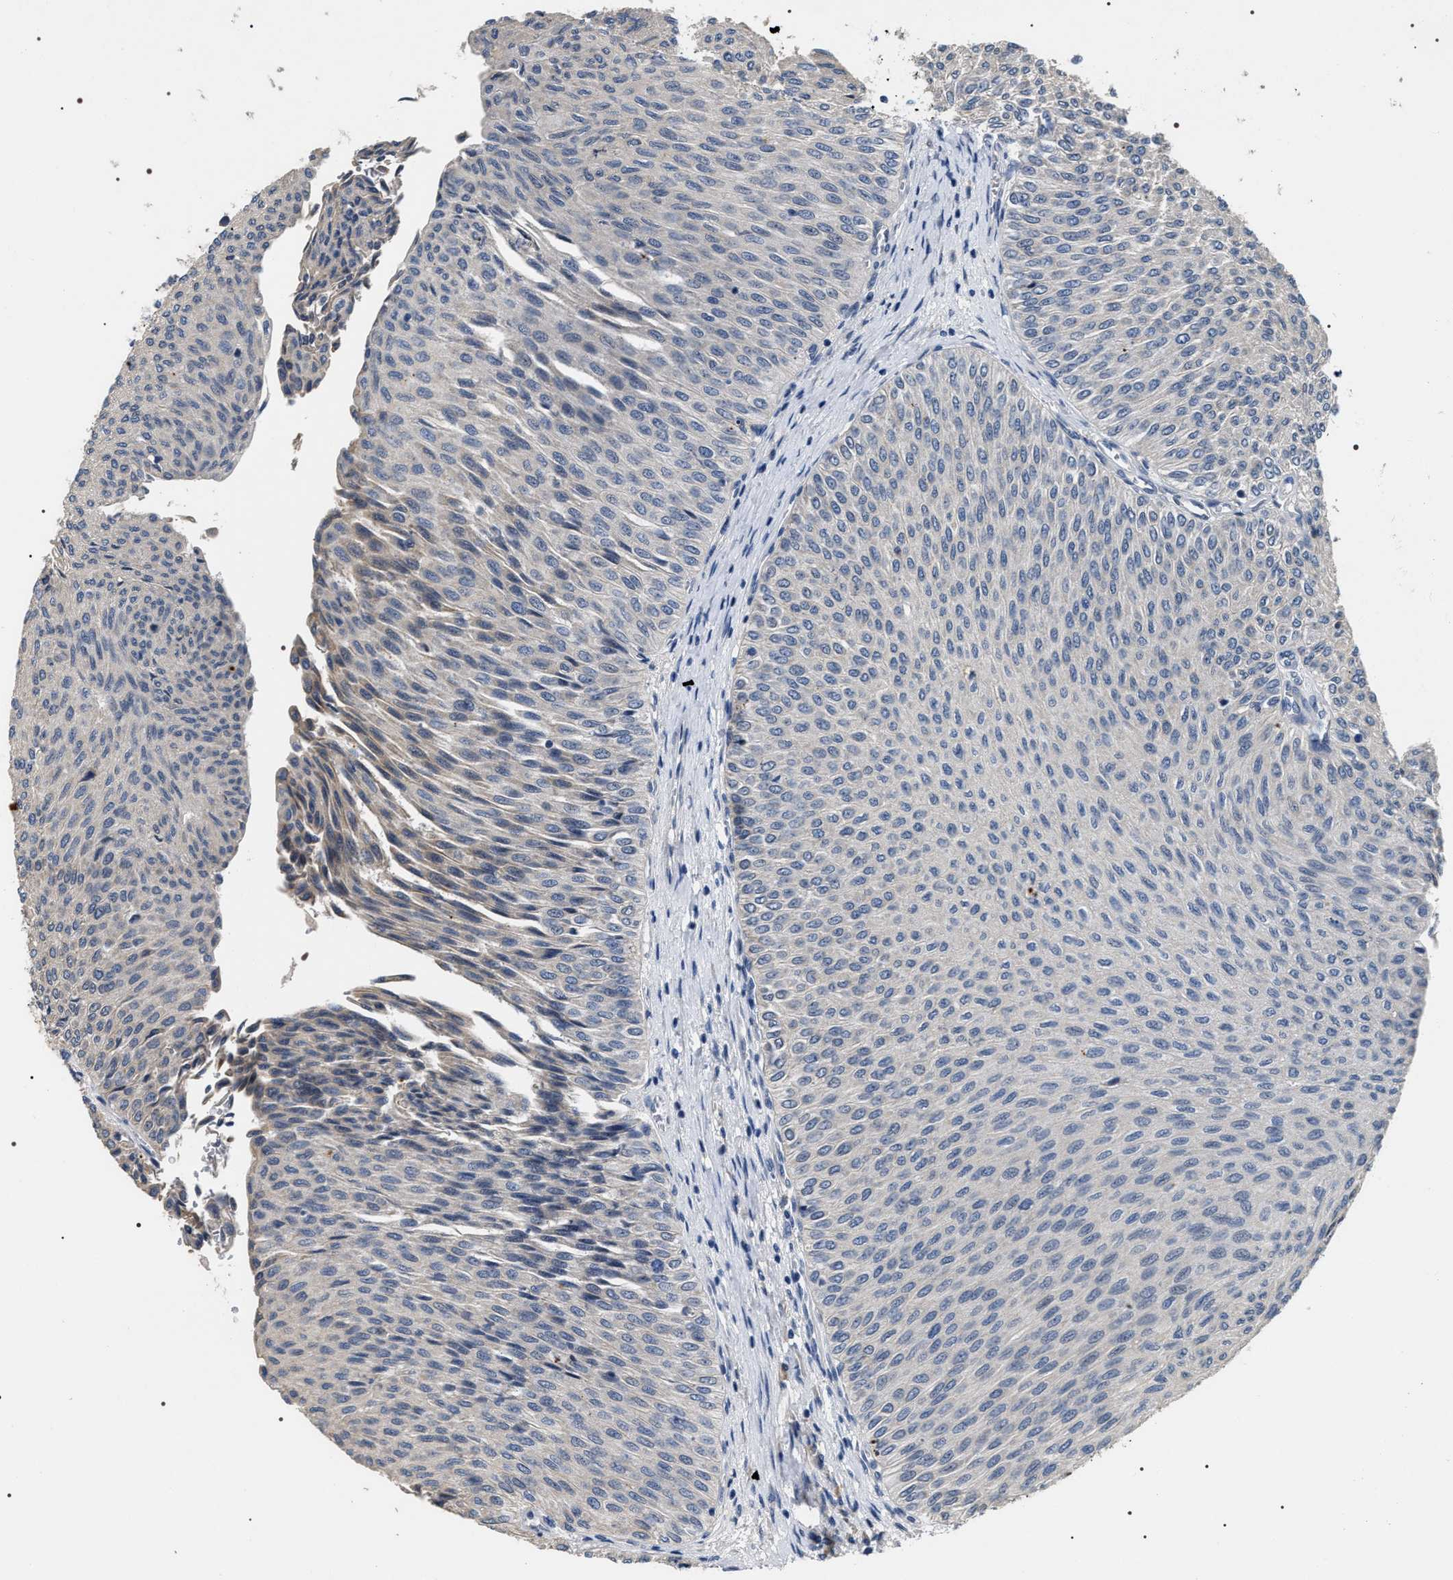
{"staining": {"intensity": "negative", "quantity": "none", "location": "none"}, "tissue": "urothelial cancer", "cell_type": "Tumor cells", "image_type": "cancer", "snomed": [{"axis": "morphology", "description": "Urothelial carcinoma, Low grade"}, {"axis": "topography", "description": "Urinary bladder"}], "caption": "The micrograph exhibits no significant positivity in tumor cells of urothelial cancer. Nuclei are stained in blue.", "gene": "IFT81", "patient": {"sex": "male", "age": 78}}